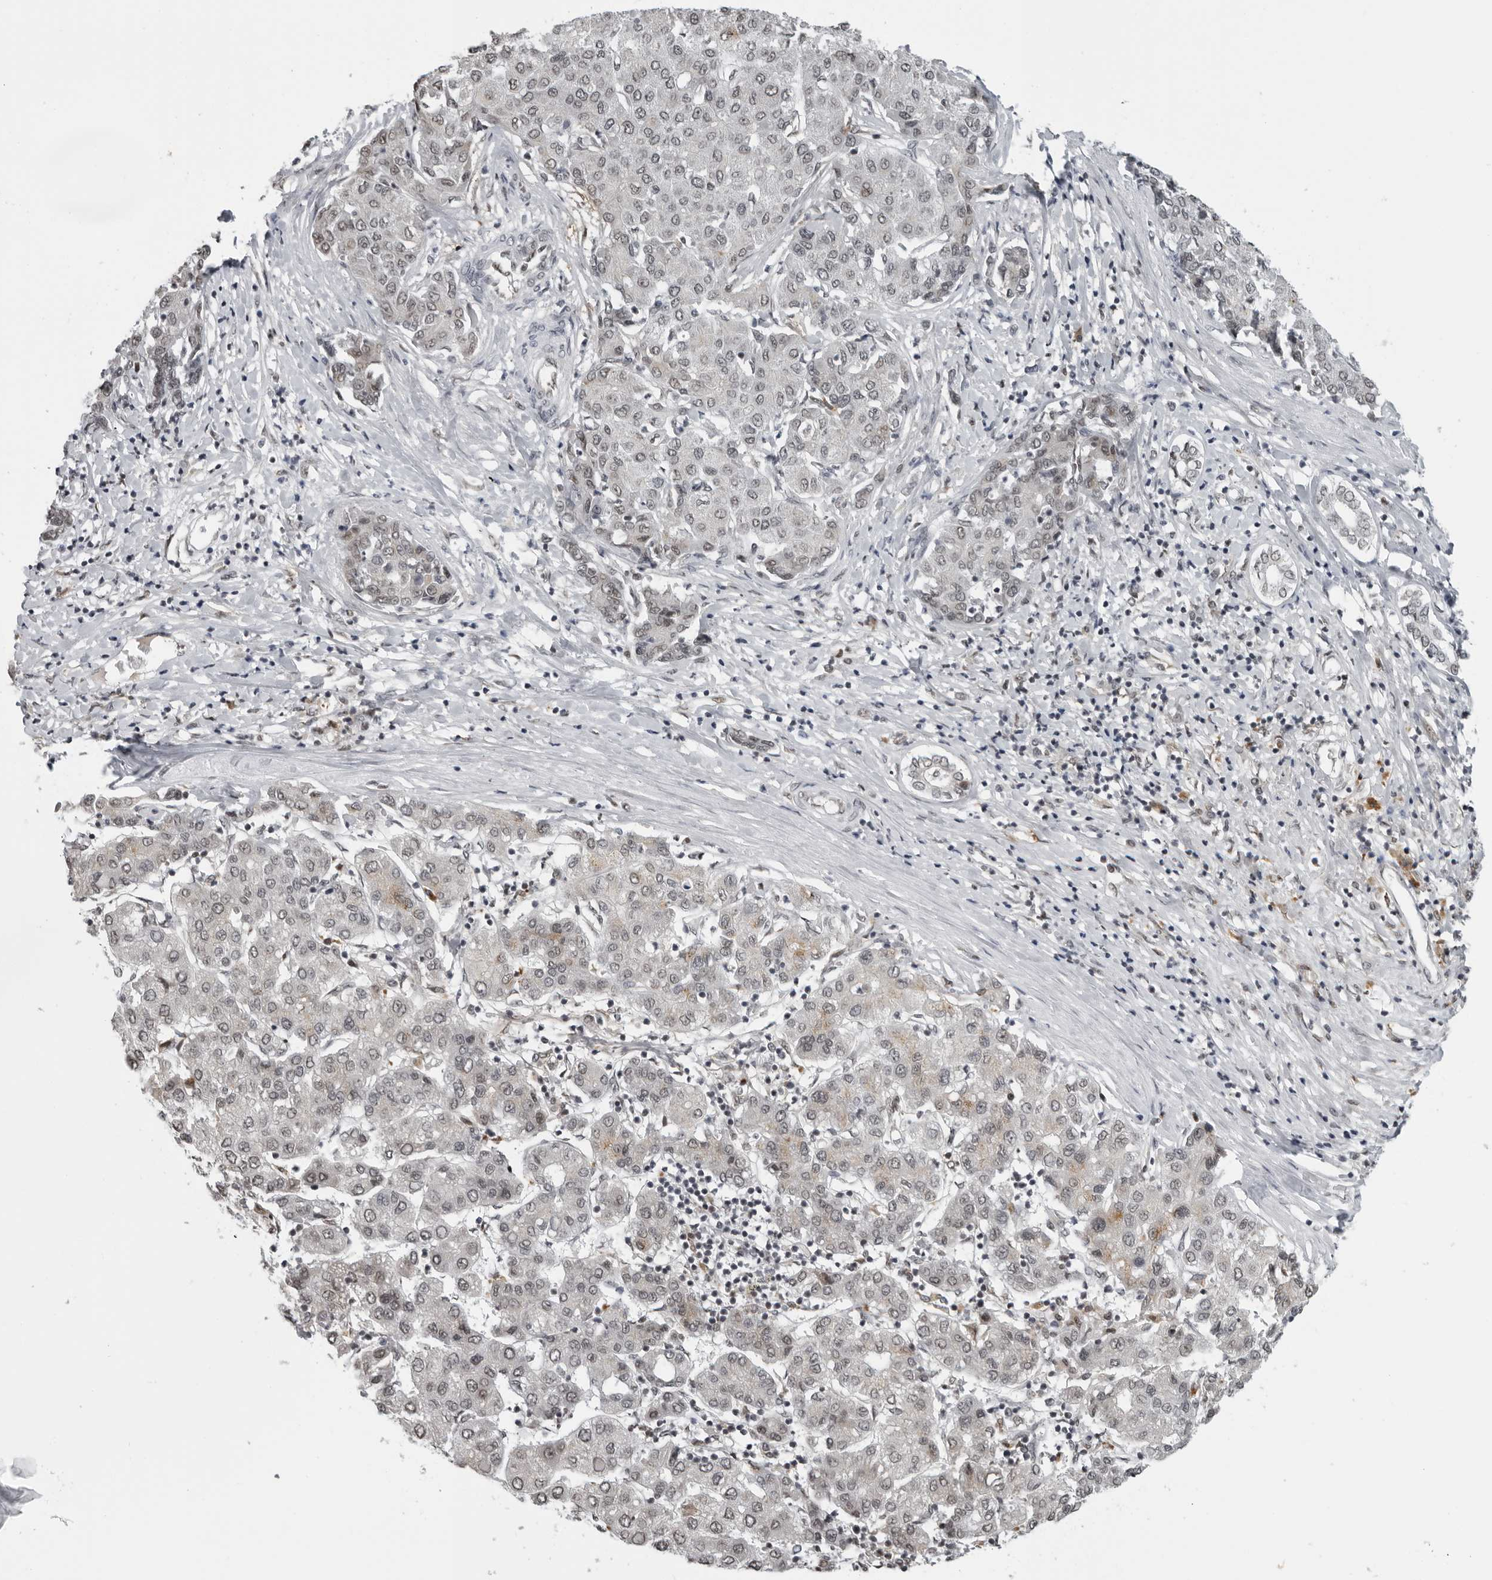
{"staining": {"intensity": "weak", "quantity": "<25%", "location": "nuclear"}, "tissue": "liver cancer", "cell_type": "Tumor cells", "image_type": "cancer", "snomed": [{"axis": "morphology", "description": "Carcinoma, Hepatocellular, NOS"}, {"axis": "topography", "description": "Liver"}], "caption": "Immunohistochemistry of hepatocellular carcinoma (liver) shows no staining in tumor cells.", "gene": "MAF", "patient": {"sex": "male", "age": 65}}